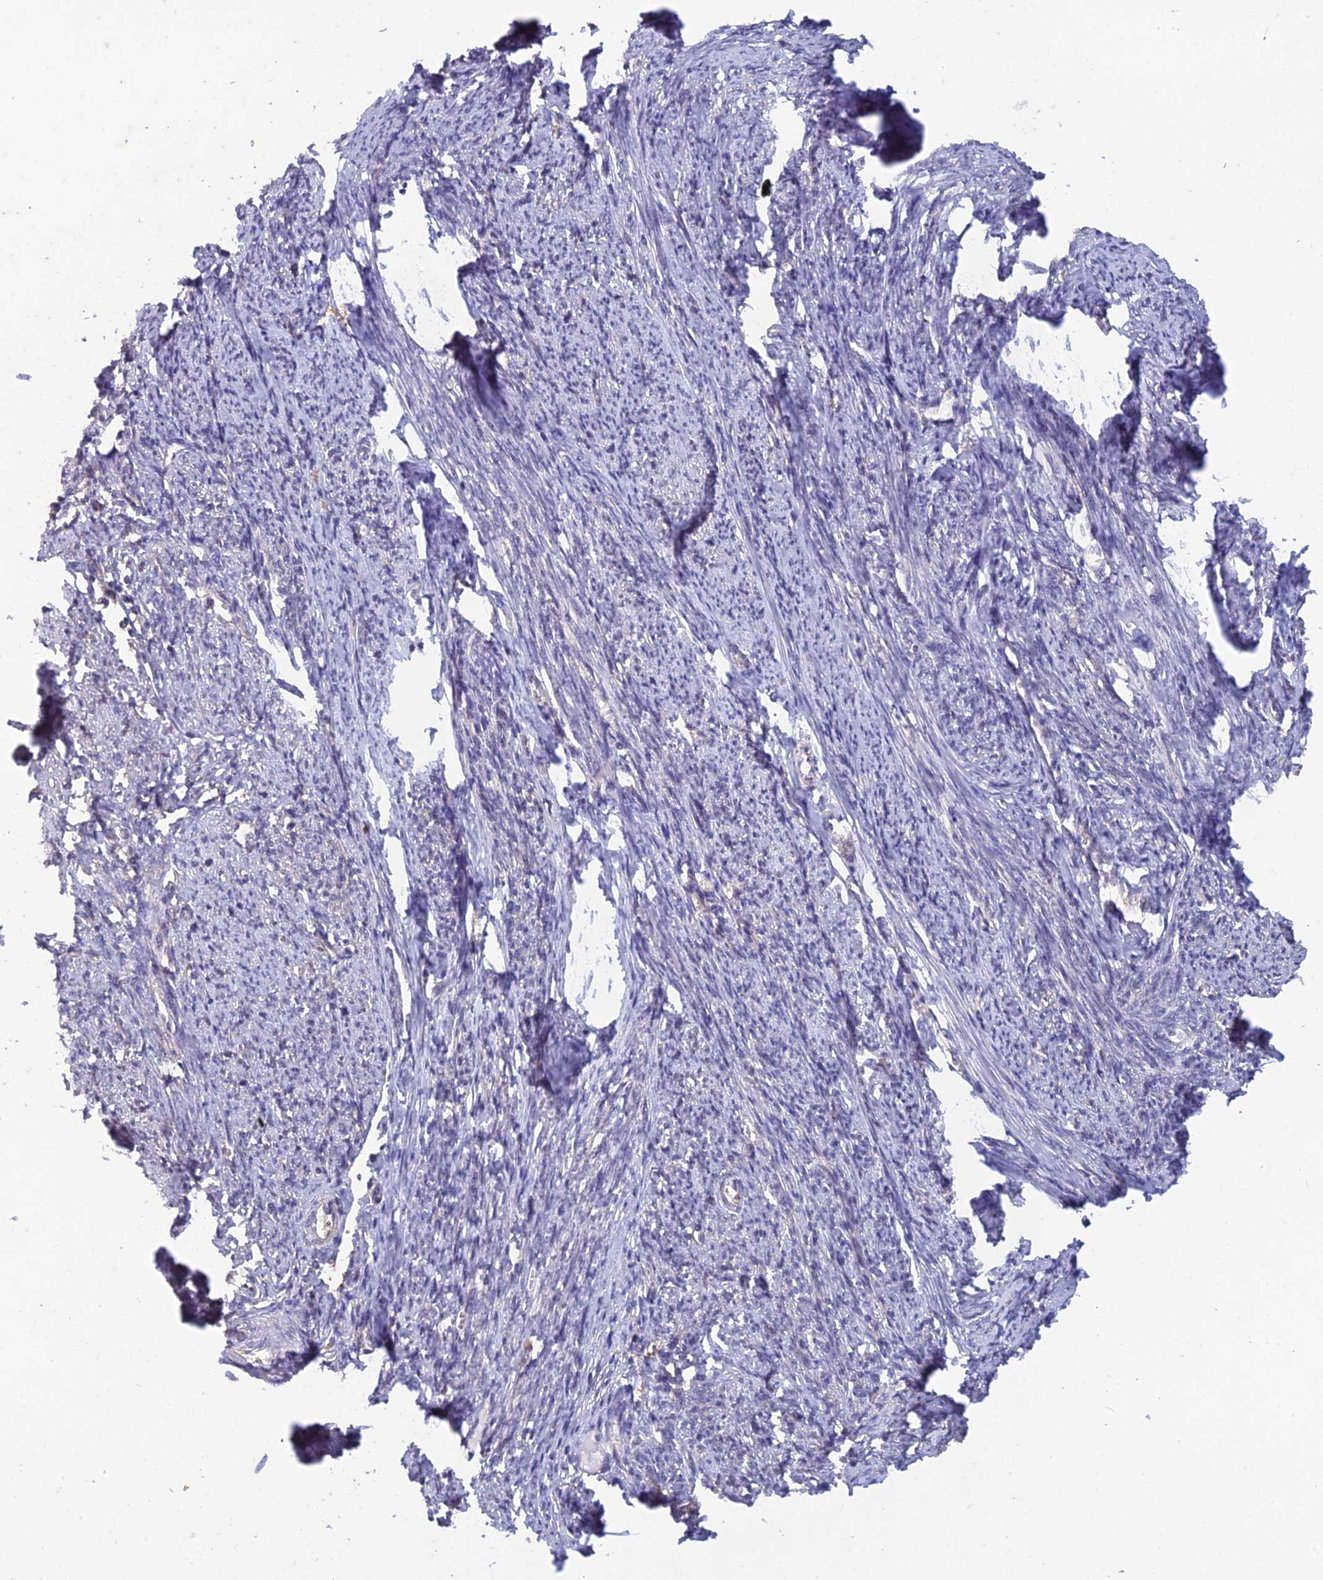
{"staining": {"intensity": "negative", "quantity": "none", "location": "none"}, "tissue": "smooth muscle", "cell_type": "Smooth muscle cells", "image_type": "normal", "snomed": [{"axis": "morphology", "description": "Normal tissue, NOS"}, {"axis": "topography", "description": "Smooth muscle"}, {"axis": "topography", "description": "Uterus"}], "caption": "Immunohistochemistry (IHC) of unremarkable human smooth muscle shows no staining in smooth muscle cells.", "gene": "HINT1", "patient": {"sex": "female", "age": 59}}